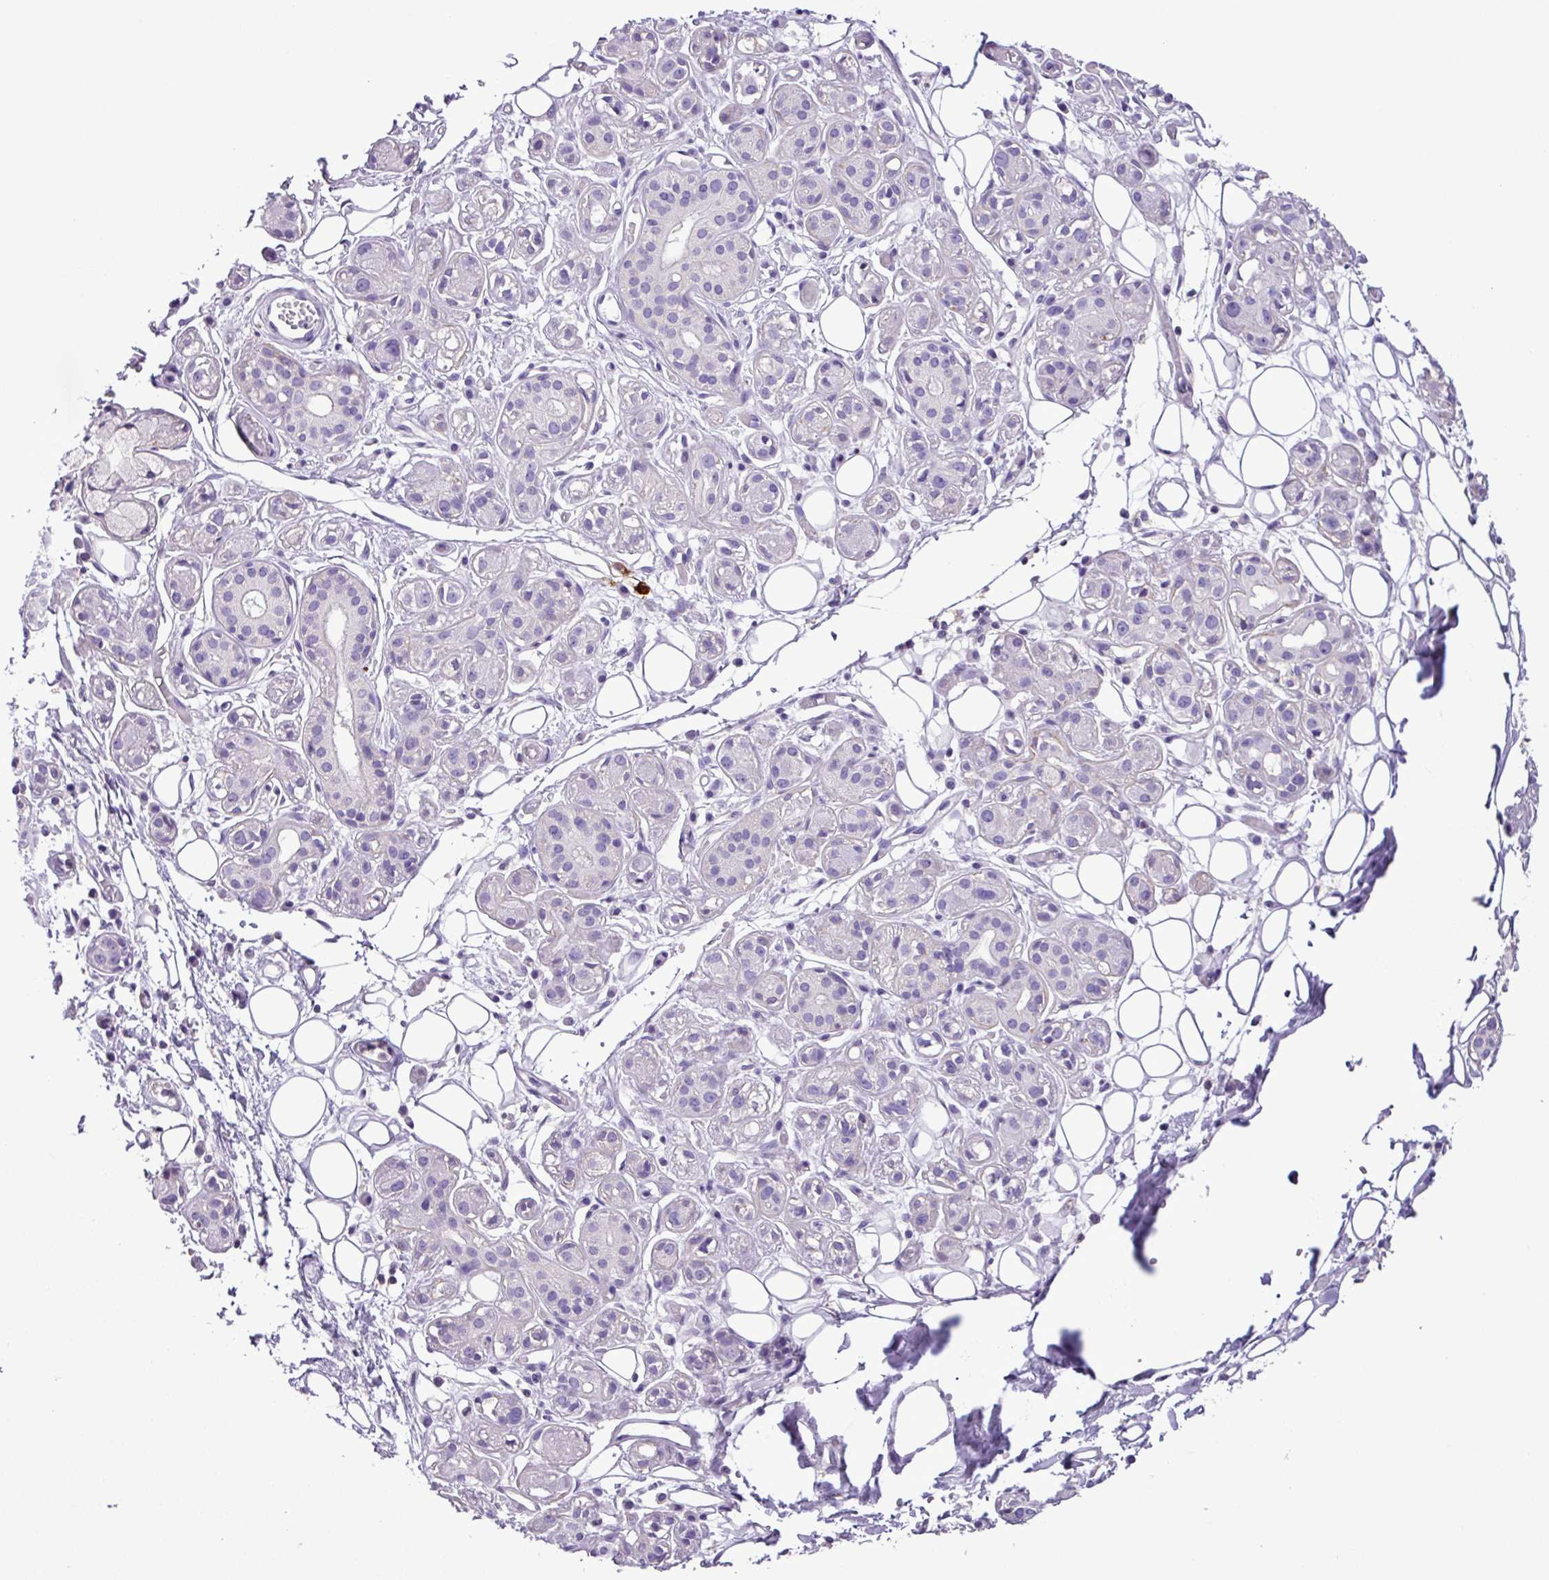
{"staining": {"intensity": "moderate", "quantity": "<25%", "location": "cytoplasmic/membranous"}, "tissue": "salivary gland", "cell_type": "Glandular cells", "image_type": "normal", "snomed": [{"axis": "morphology", "description": "Normal tissue, NOS"}, {"axis": "topography", "description": "Salivary gland"}], "caption": "IHC (DAB (3,3'-diaminobenzidine)) staining of normal human salivary gland displays moderate cytoplasmic/membranous protein positivity in about <25% of glandular cells.", "gene": "ZNF334", "patient": {"sex": "male", "age": 54}}